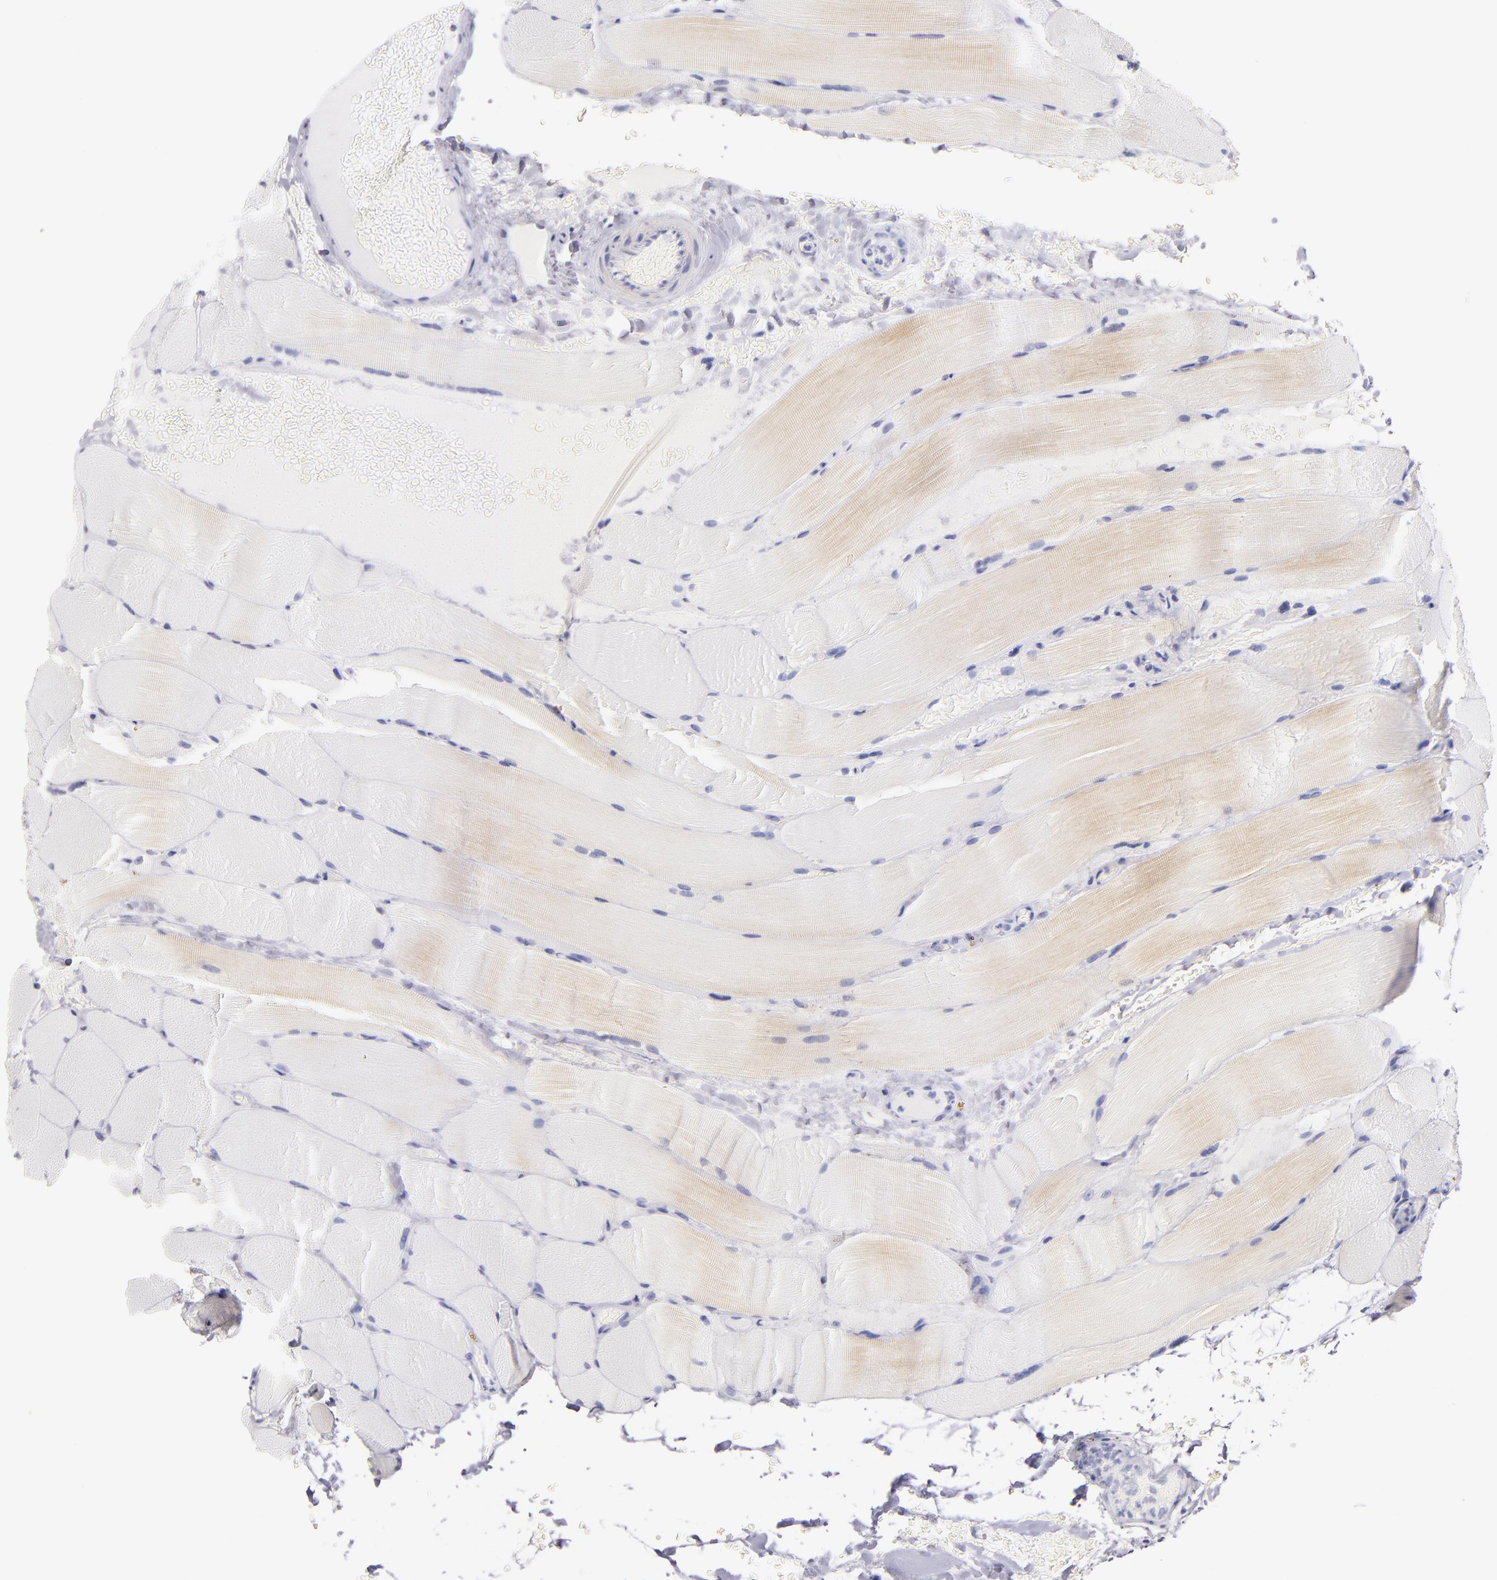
{"staining": {"intensity": "negative", "quantity": "none", "location": "none"}, "tissue": "parathyroid gland", "cell_type": "Glandular cells", "image_type": "normal", "snomed": [{"axis": "morphology", "description": "Normal tissue, NOS"}, {"axis": "topography", "description": "Skeletal muscle"}, {"axis": "topography", "description": "Parathyroid gland"}], "caption": "Immunohistochemistry (IHC) of benign human parathyroid gland displays no staining in glandular cells. Nuclei are stained in blue.", "gene": "PRF1", "patient": {"sex": "female", "age": 37}}